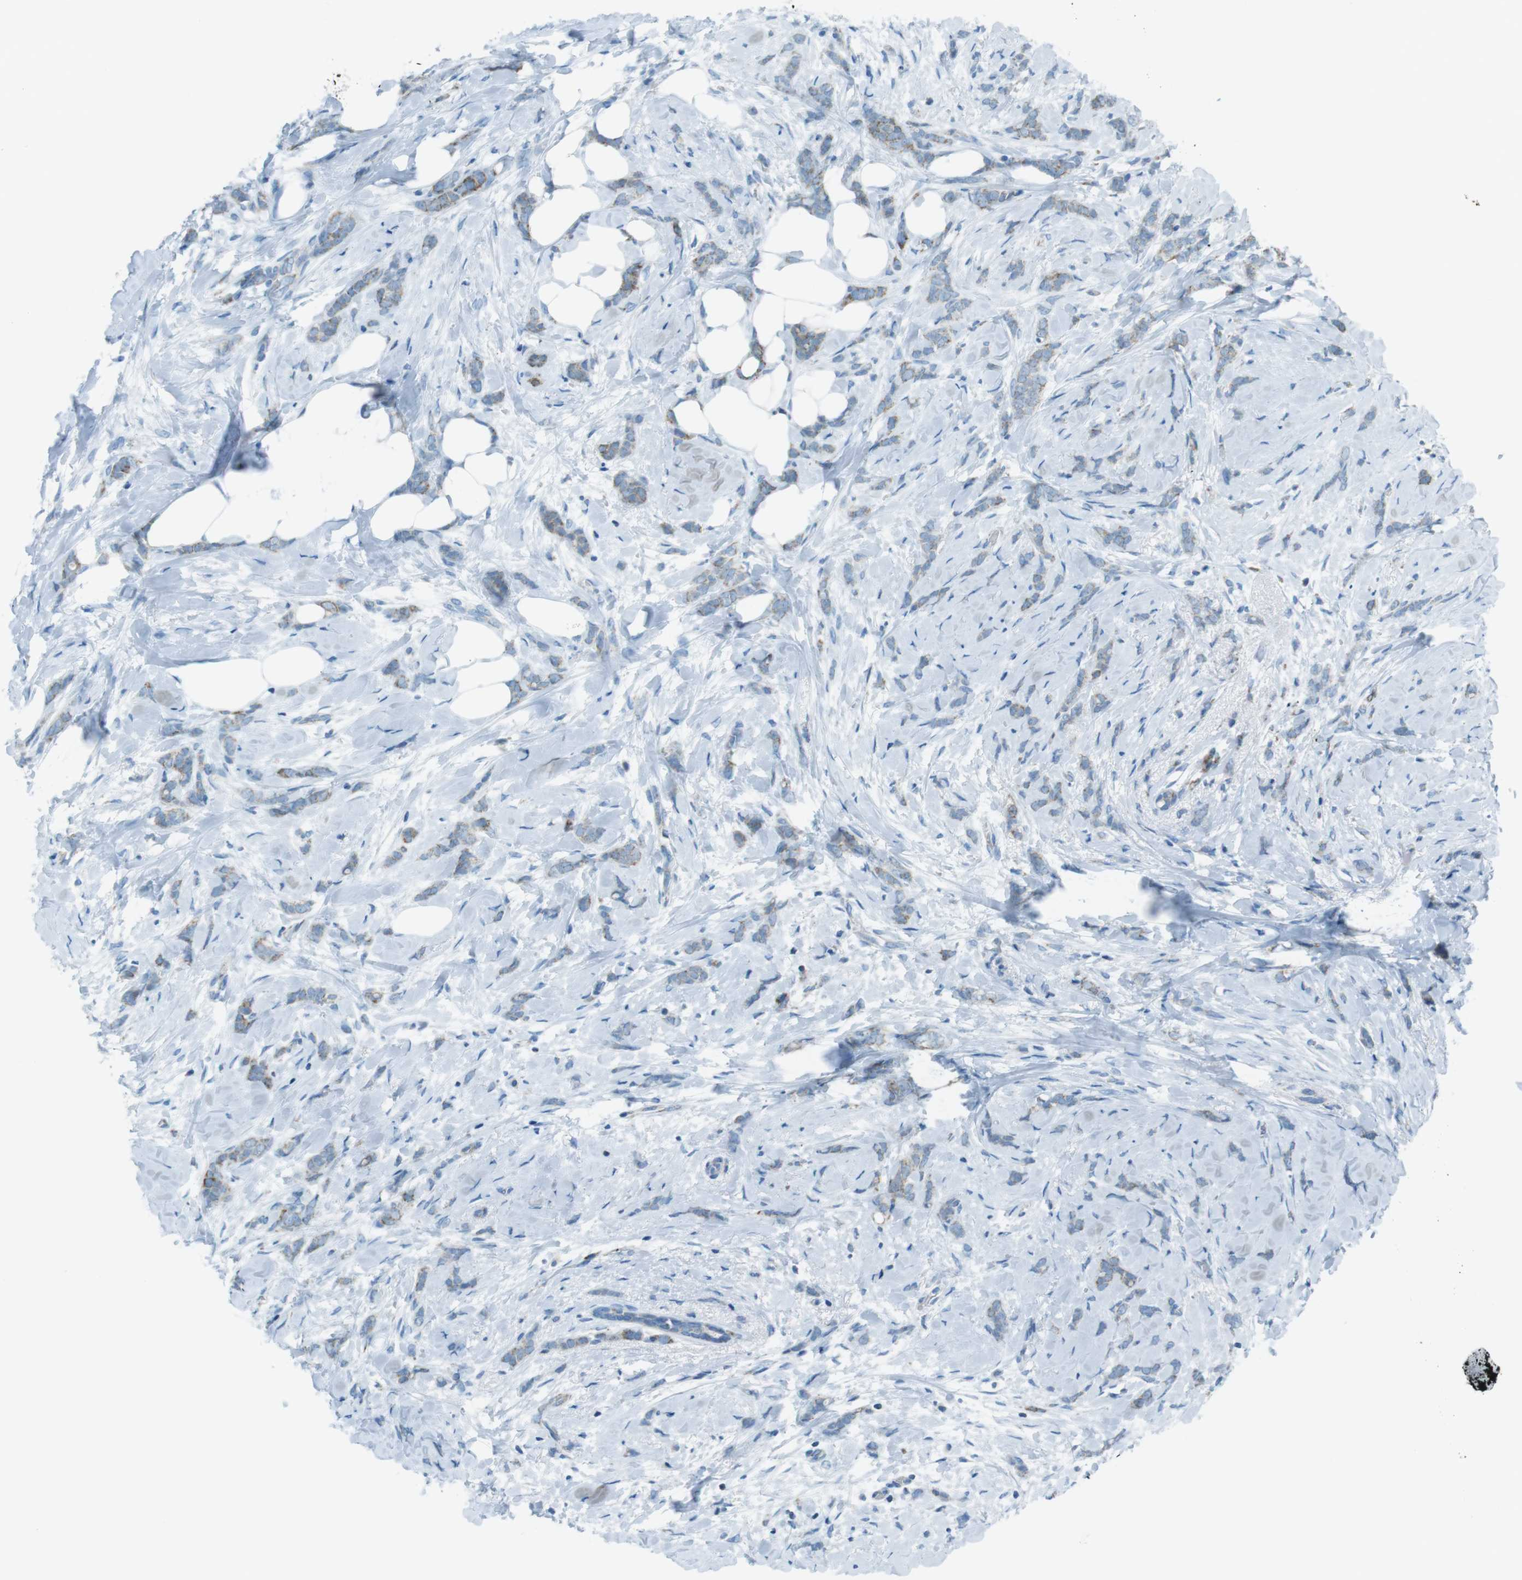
{"staining": {"intensity": "weak", "quantity": "<25%", "location": "cytoplasmic/membranous"}, "tissue": "breast cancer", "cell_type": "Tumor cells", "image_type": "cancer", "snomed": [{"axis": "morphology", "description": "Lobular carcinoma, in situ"}, {"axis": "morphology", "description": "Lobular carcinoma"}, {"axis": "topography", "description": "Breast"}], "caption": "The immunohistochemistry (IHC) micrograph has no significant staining in tumor cells of breast cancer tissue.", "gene": "DNAJA3", "patient": {"sex": "female", "age": 41}}